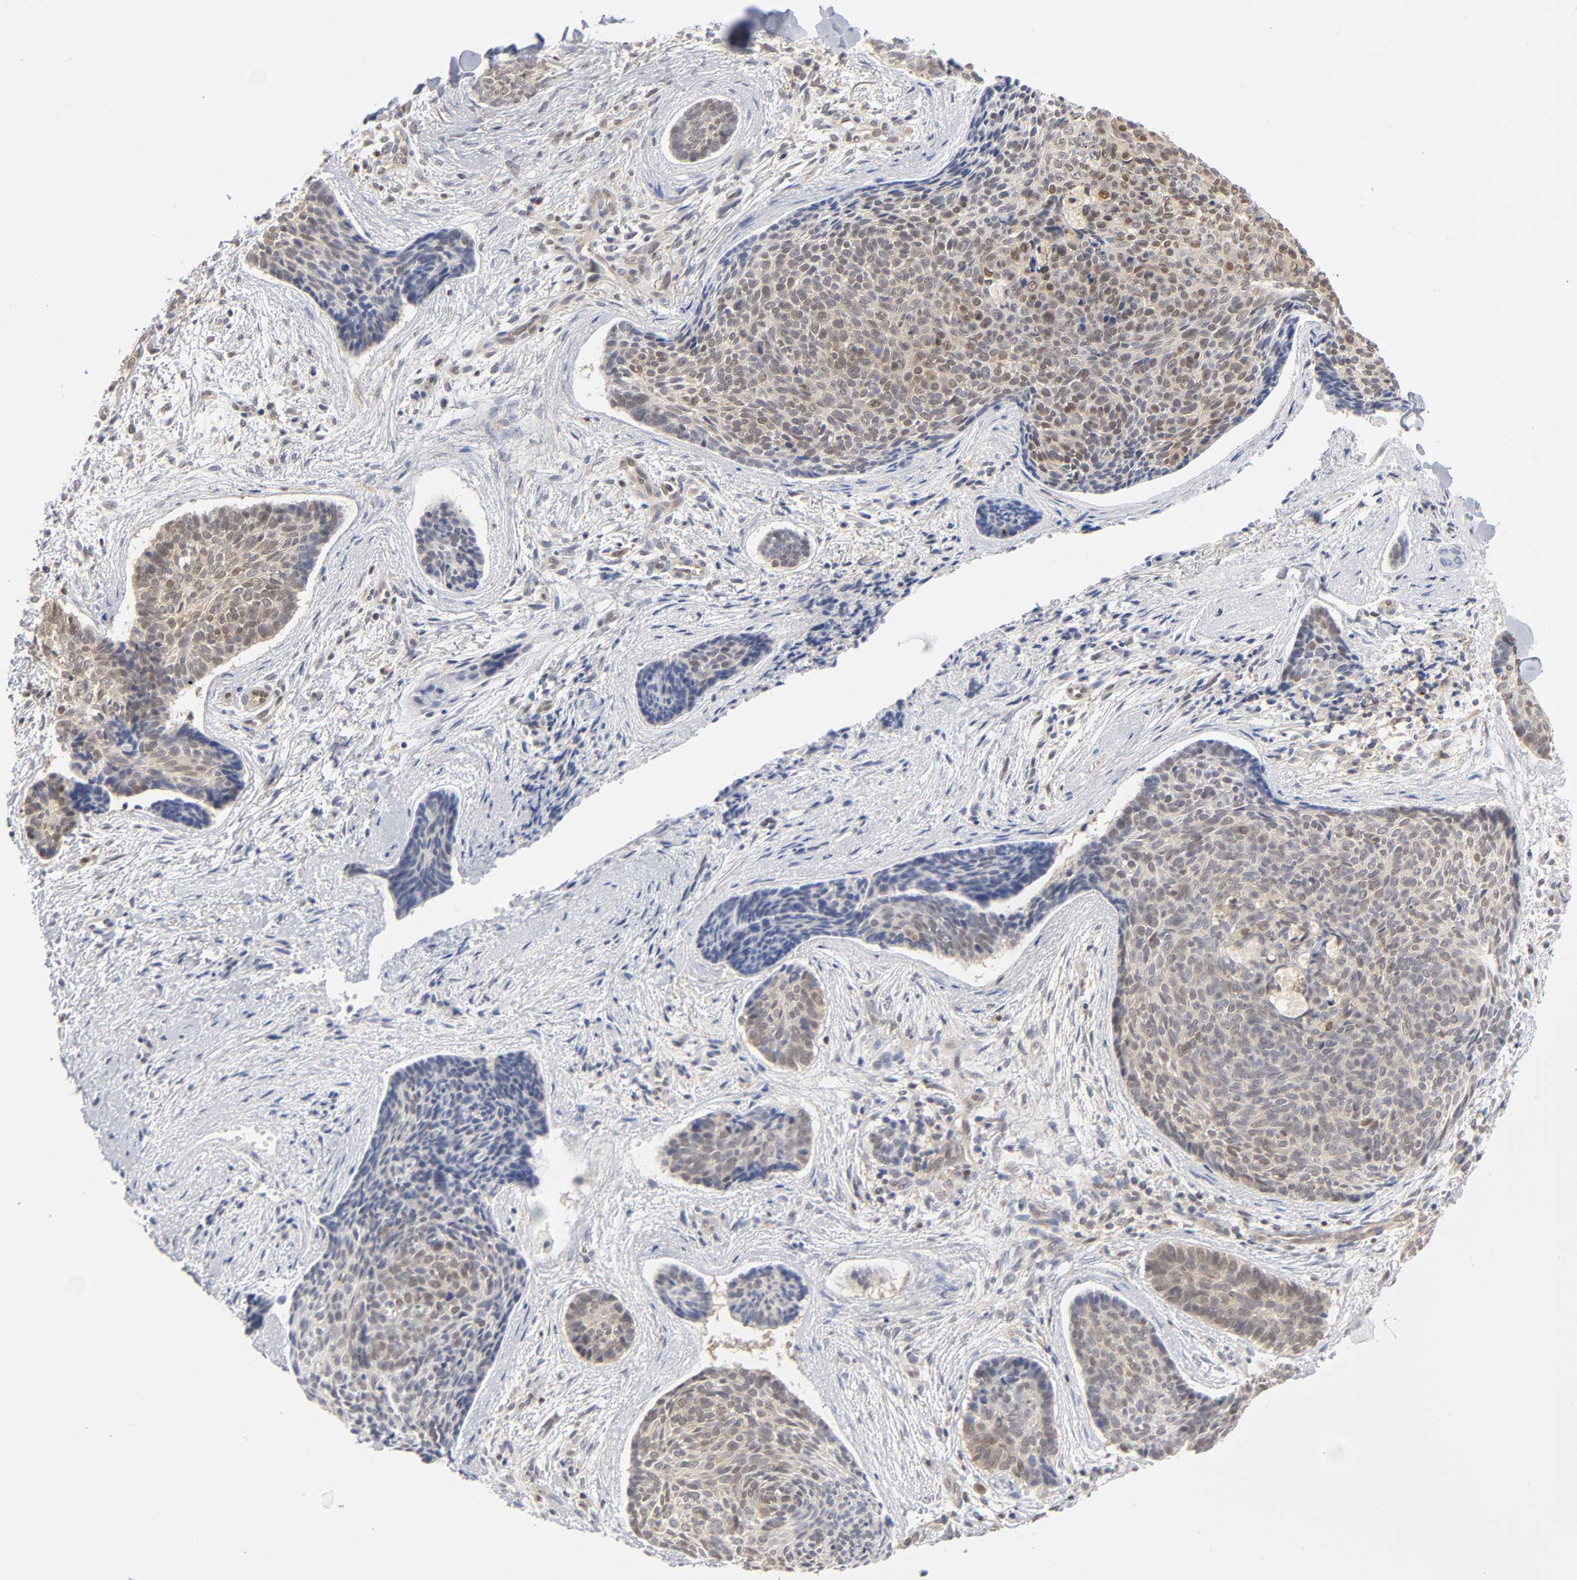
{"staining": {"intensity": "moderate", "quantity": ">75%", "location": "cytoplasmic/membranous,nuclear"}, "tissue": "skin cancer", "cell_type": "Tumor cells", "image_type": "cancer", "snomed": [{"axis": "morphology", "description": "Normal tissue, NOS"}, {"axis": "morphology", "description": "Basal cell carcinoma"}, {"axis": "topography", "description": "Skin"}], "caption": "Basal cell carcinoma (skin) tissue displays moderate cytoplasmic/membranous and nuclear positivity in about >75% of tumor cells, visualized by immunohistochemistry.", "gene": "DFFB", "patient": {"sex": "female", "age": 57}}